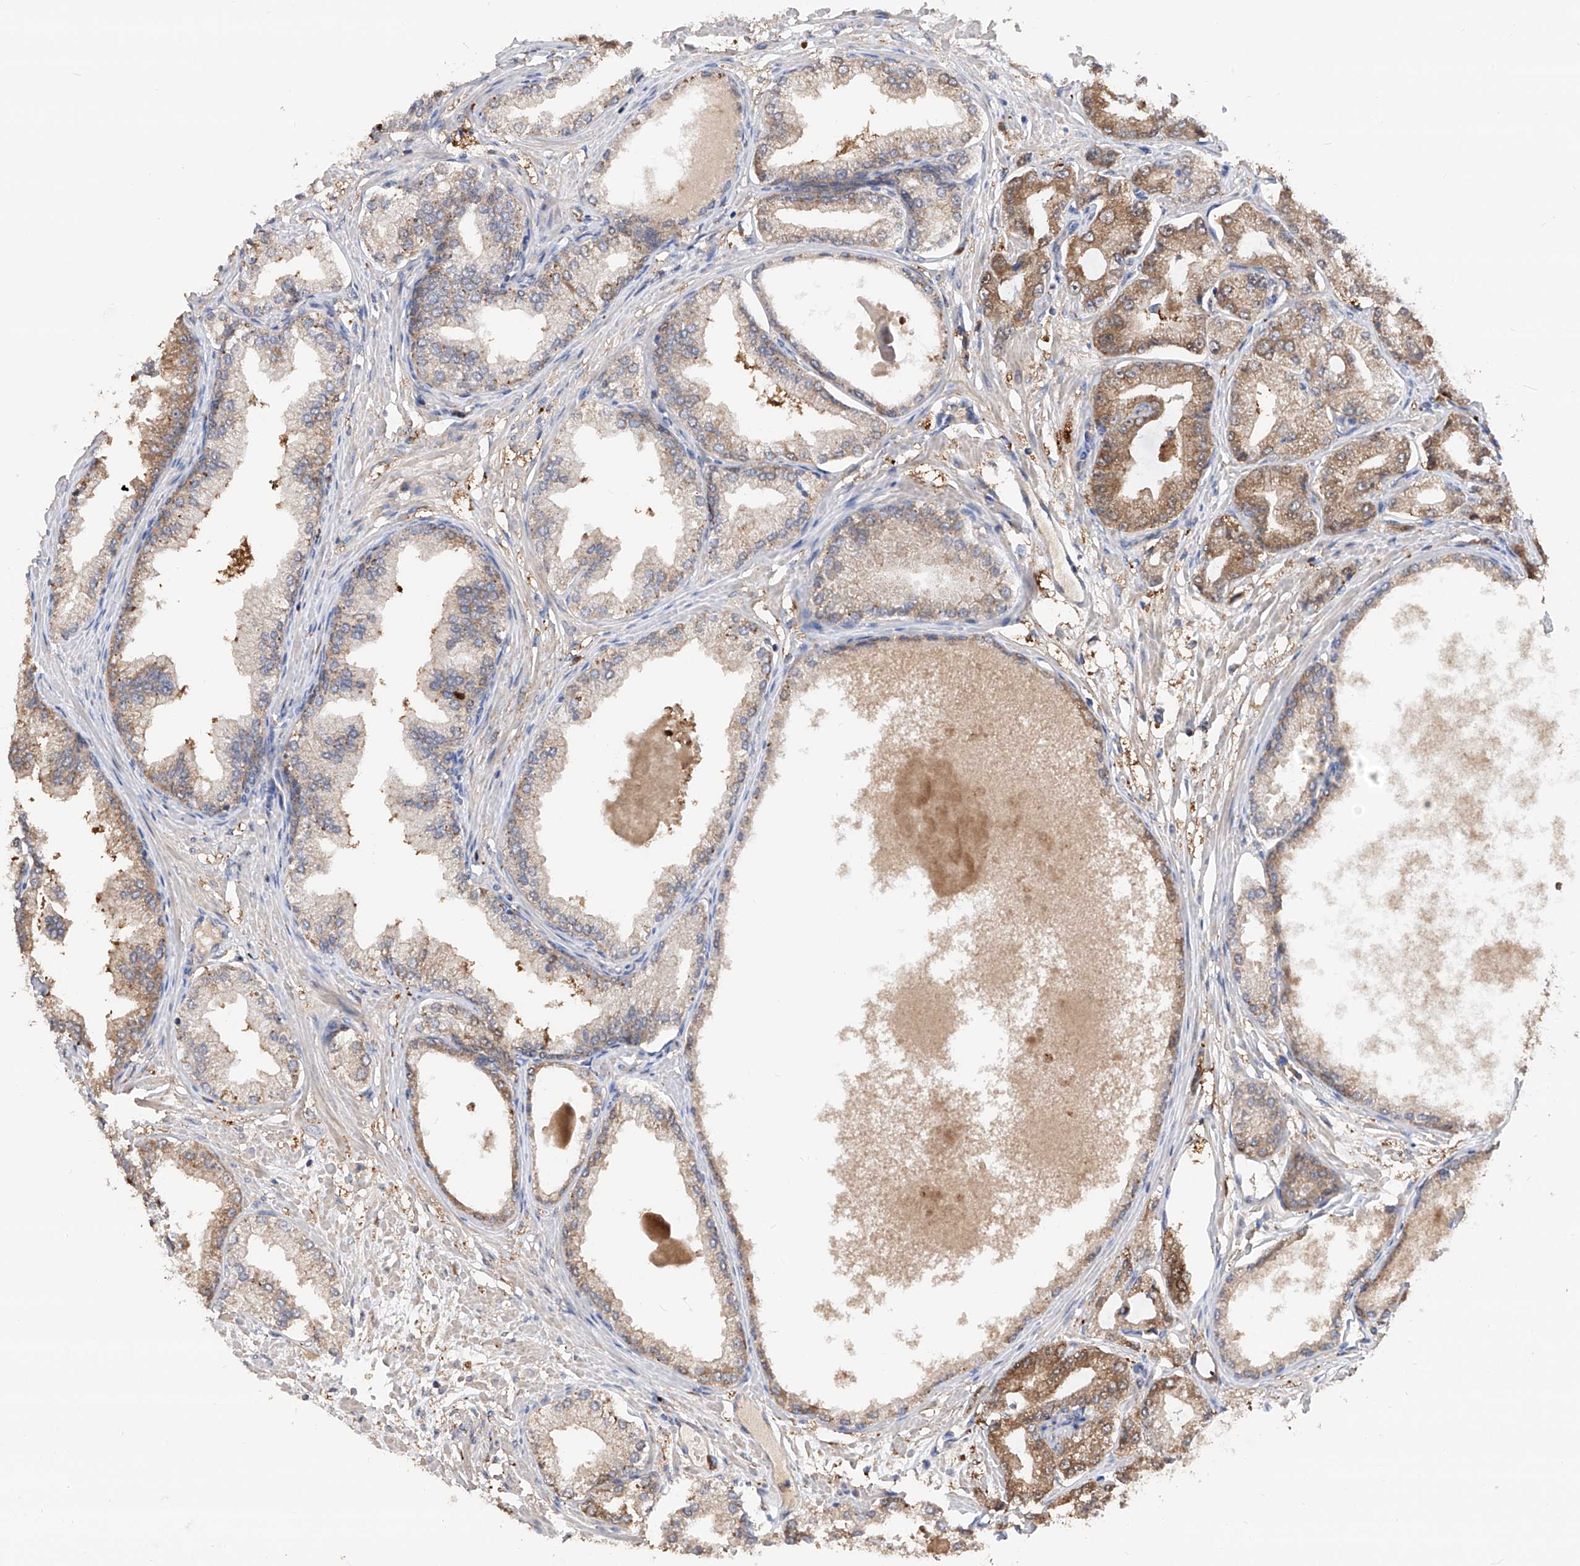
{"staining": {"intensity": "moderate", "quantity": ">75%", "location": "cytoplasmic/membranous"}, "tissue": "prostate cancer", "cell_type": "Tumor cells", "image_type": "cancer", "snomed": [{"axis": "morphology", "description": "Adenocarcinoma, Low grade"}, {"axis": "topography", "description": "Prostate"}], "caption": "Approximately >75% of tumor cells in prostate cancer (low-grade adenocarcinoma) reveal moderate cytoplasmic/membranous protein positivity as visualized by brown immunohistochemical staining.", "gene": "EDN1", "patient": {"sex": "male", "age": 63}}